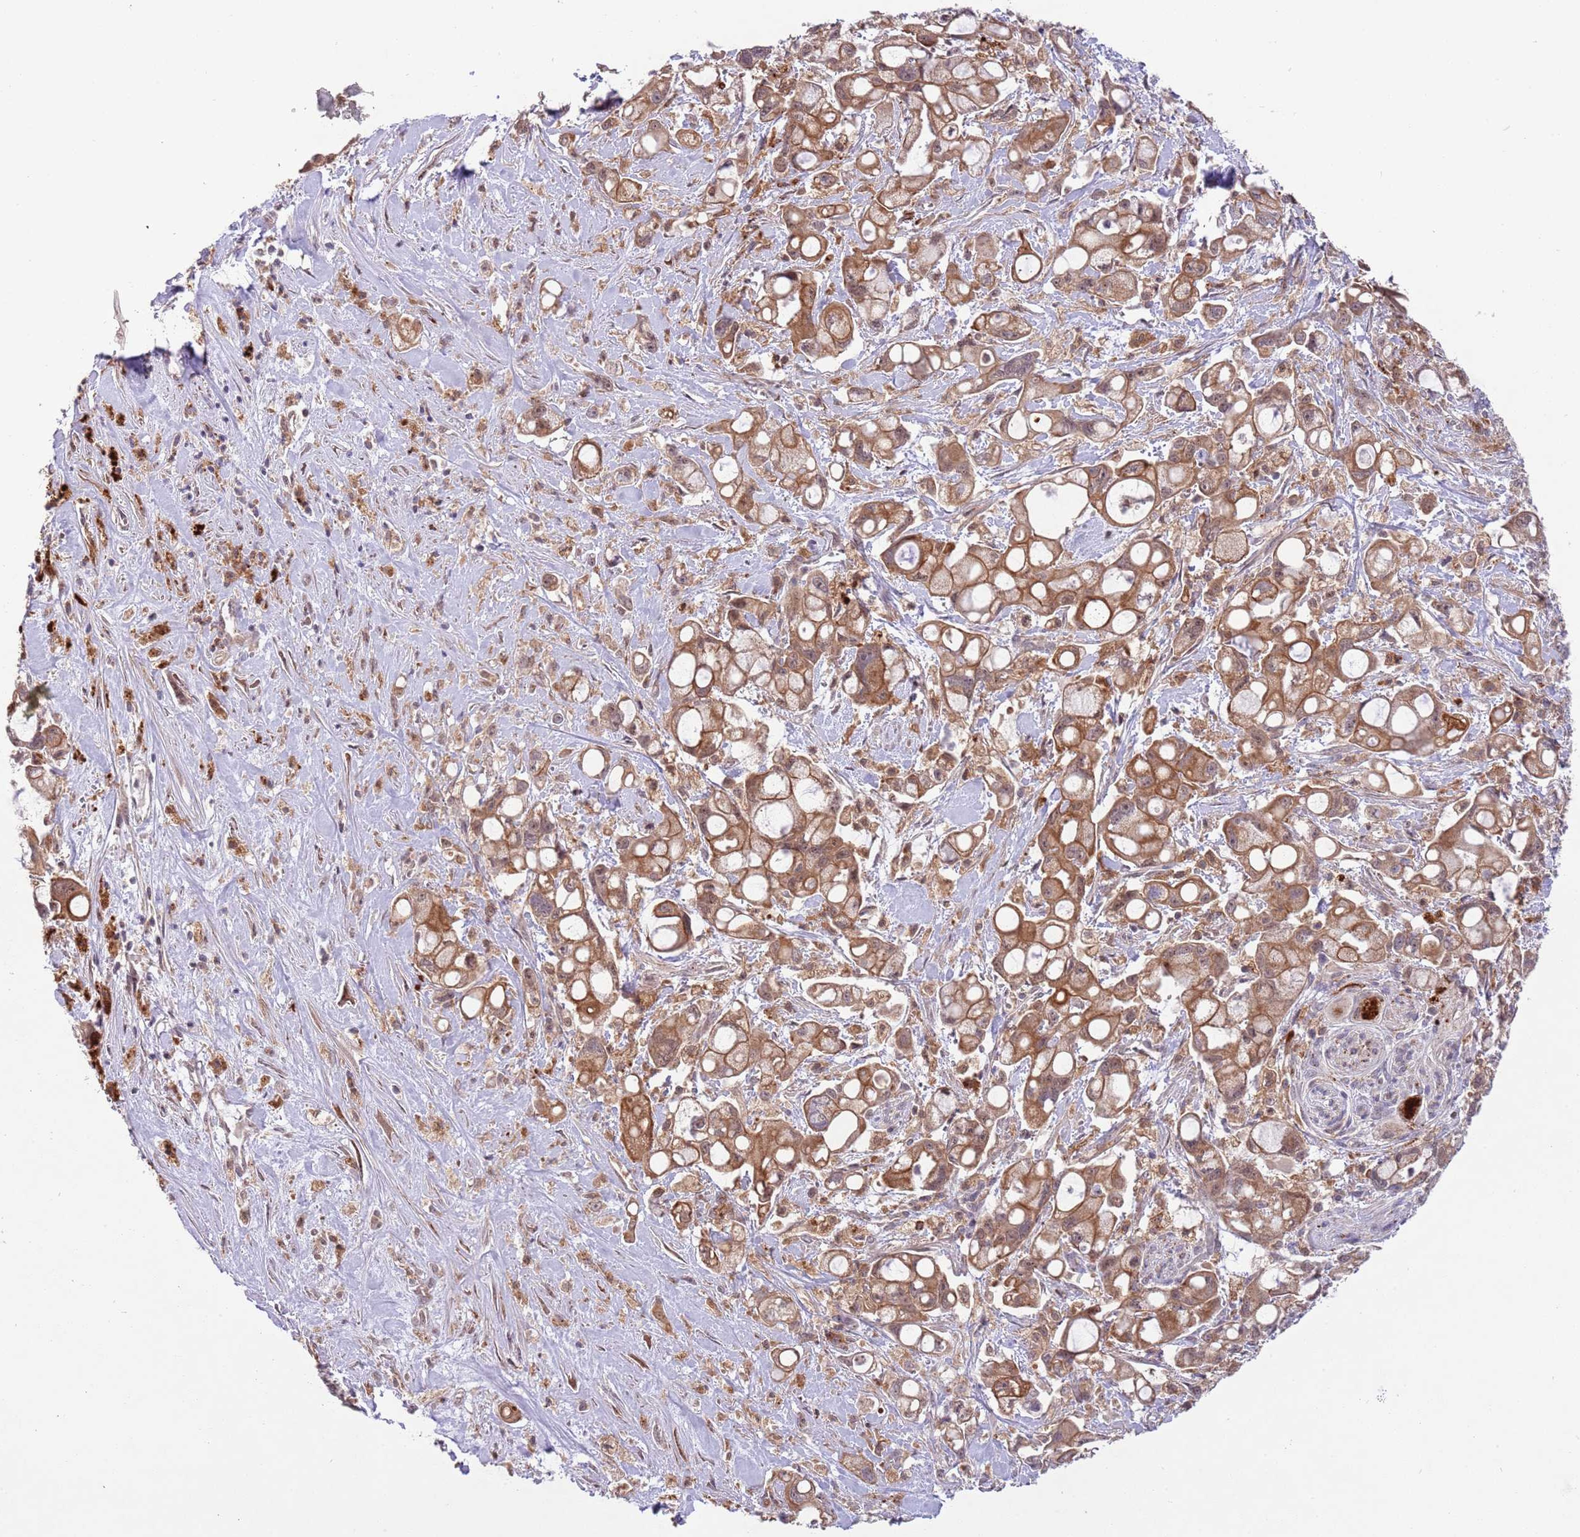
{"staining": {"intensity": "moderate", "quantity": ">75%", "location": "cytoplasmic/membranous"}, "tissue": "pancreatic cancer", "cell_type": "Tumor cells", "image_type": "cancer", "snomed": [{"axis": "morphology", "description": "Adenocarcinoma, NOS"}, {"axis": "topography", "description": "Pancreas"}], "caption": "There is medium levels of moderate cytoplasmic/membranous staining in tumor cells of pancreatic adenocarcinoma, as demonstrated by immunohistochemical staining (brown color).", "gene": "TRIM27", "patient": {"sex": "male", "age": 68}}